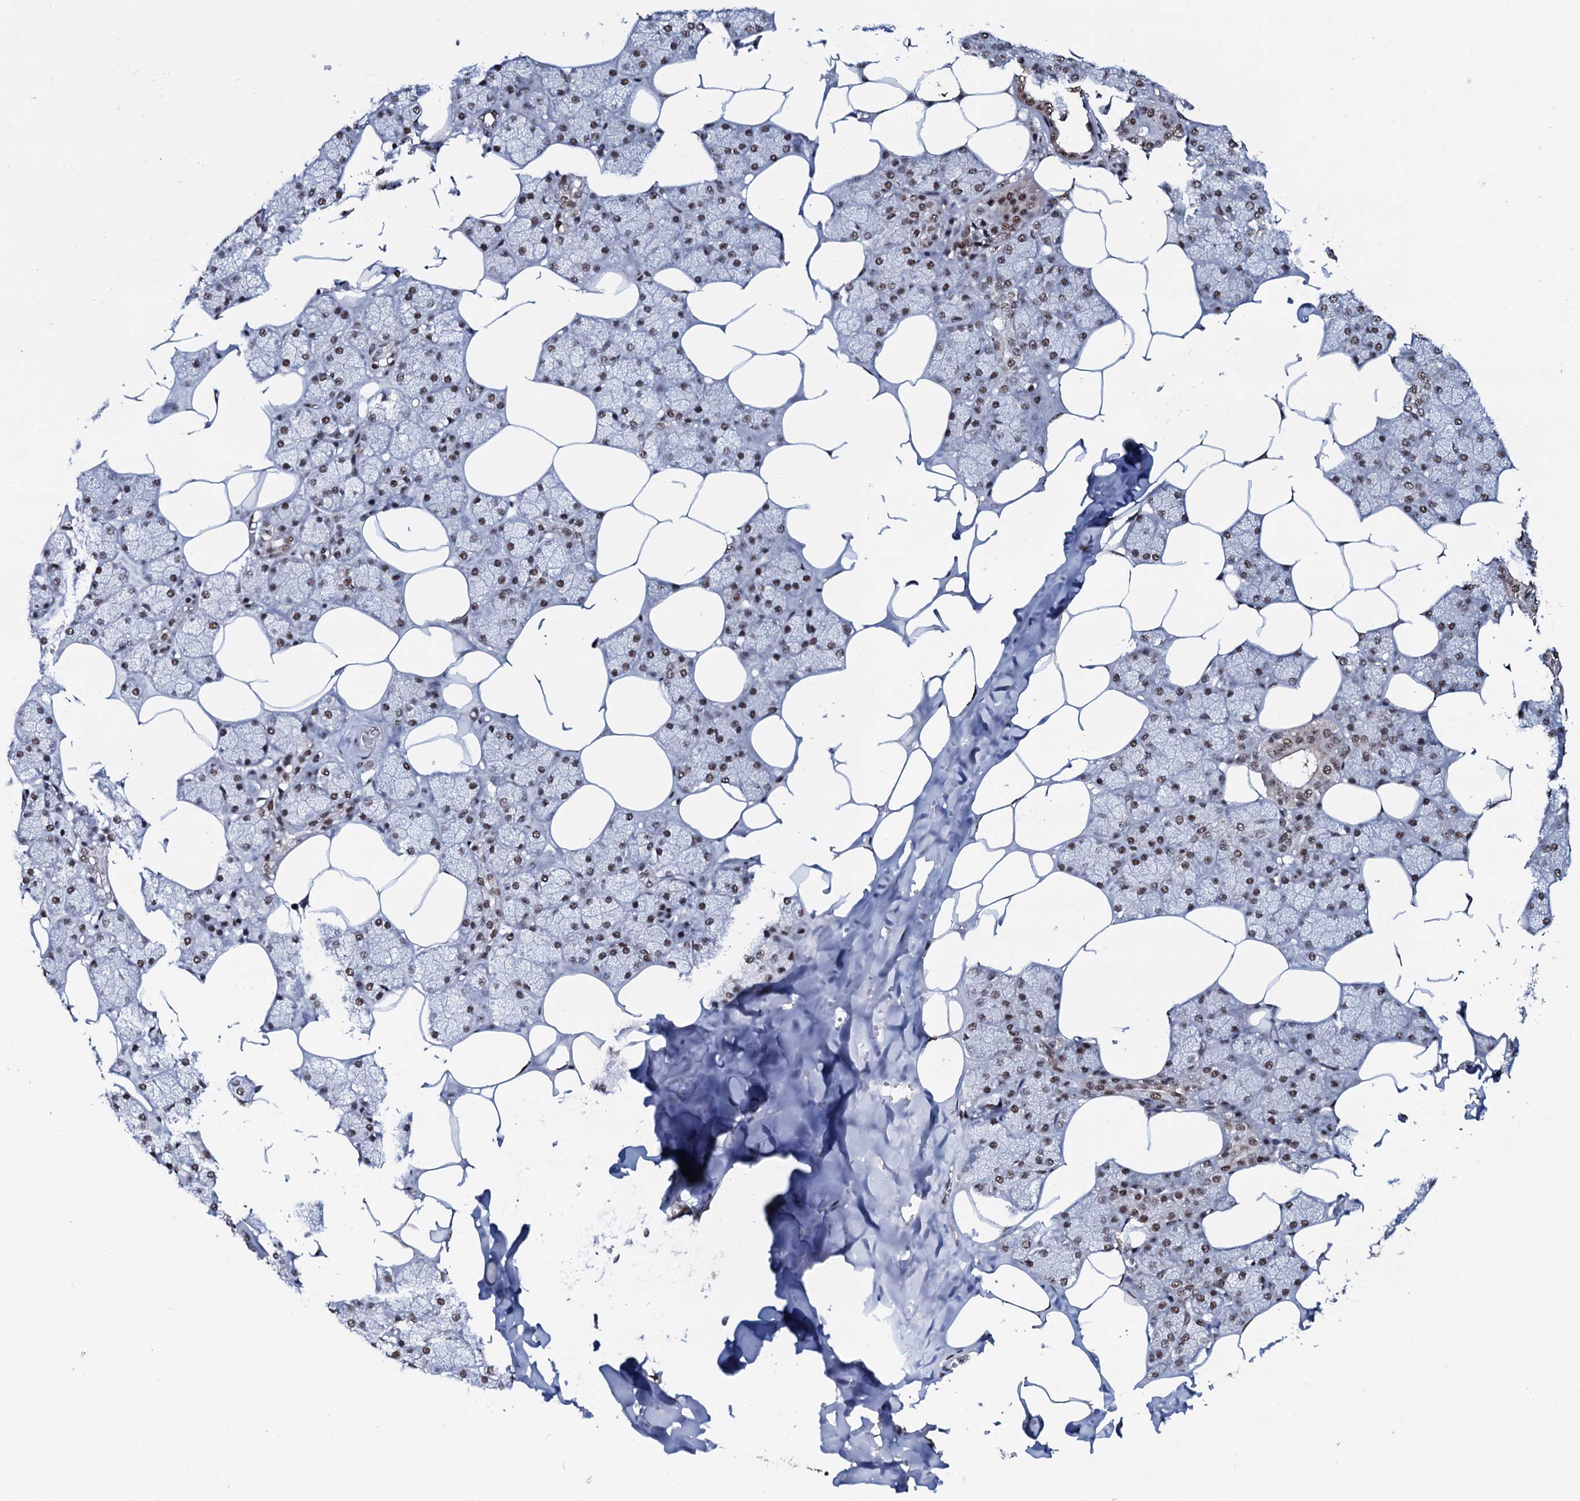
{"staining": {"intensity": "moderate", "quantity": "25%-75%", "location": "nuclear"}, "tissue": "salivary gland", "cell_type": "Glandular cells", "image_type": "normal", "snomed": [{"axis": "morphology", "description": "Normal tissue, NOS"}, {"axis": "topography", "description": "Salivary gland"}], "caption": "This image demonstrates immunohistochemistry (IHC) staining of normal salivary gland, with medium moderate nuclear expression in about 25%-75% of glandular cells.", "gene": "PRPF18", "patient": {"sex": "male", "age": 62}}